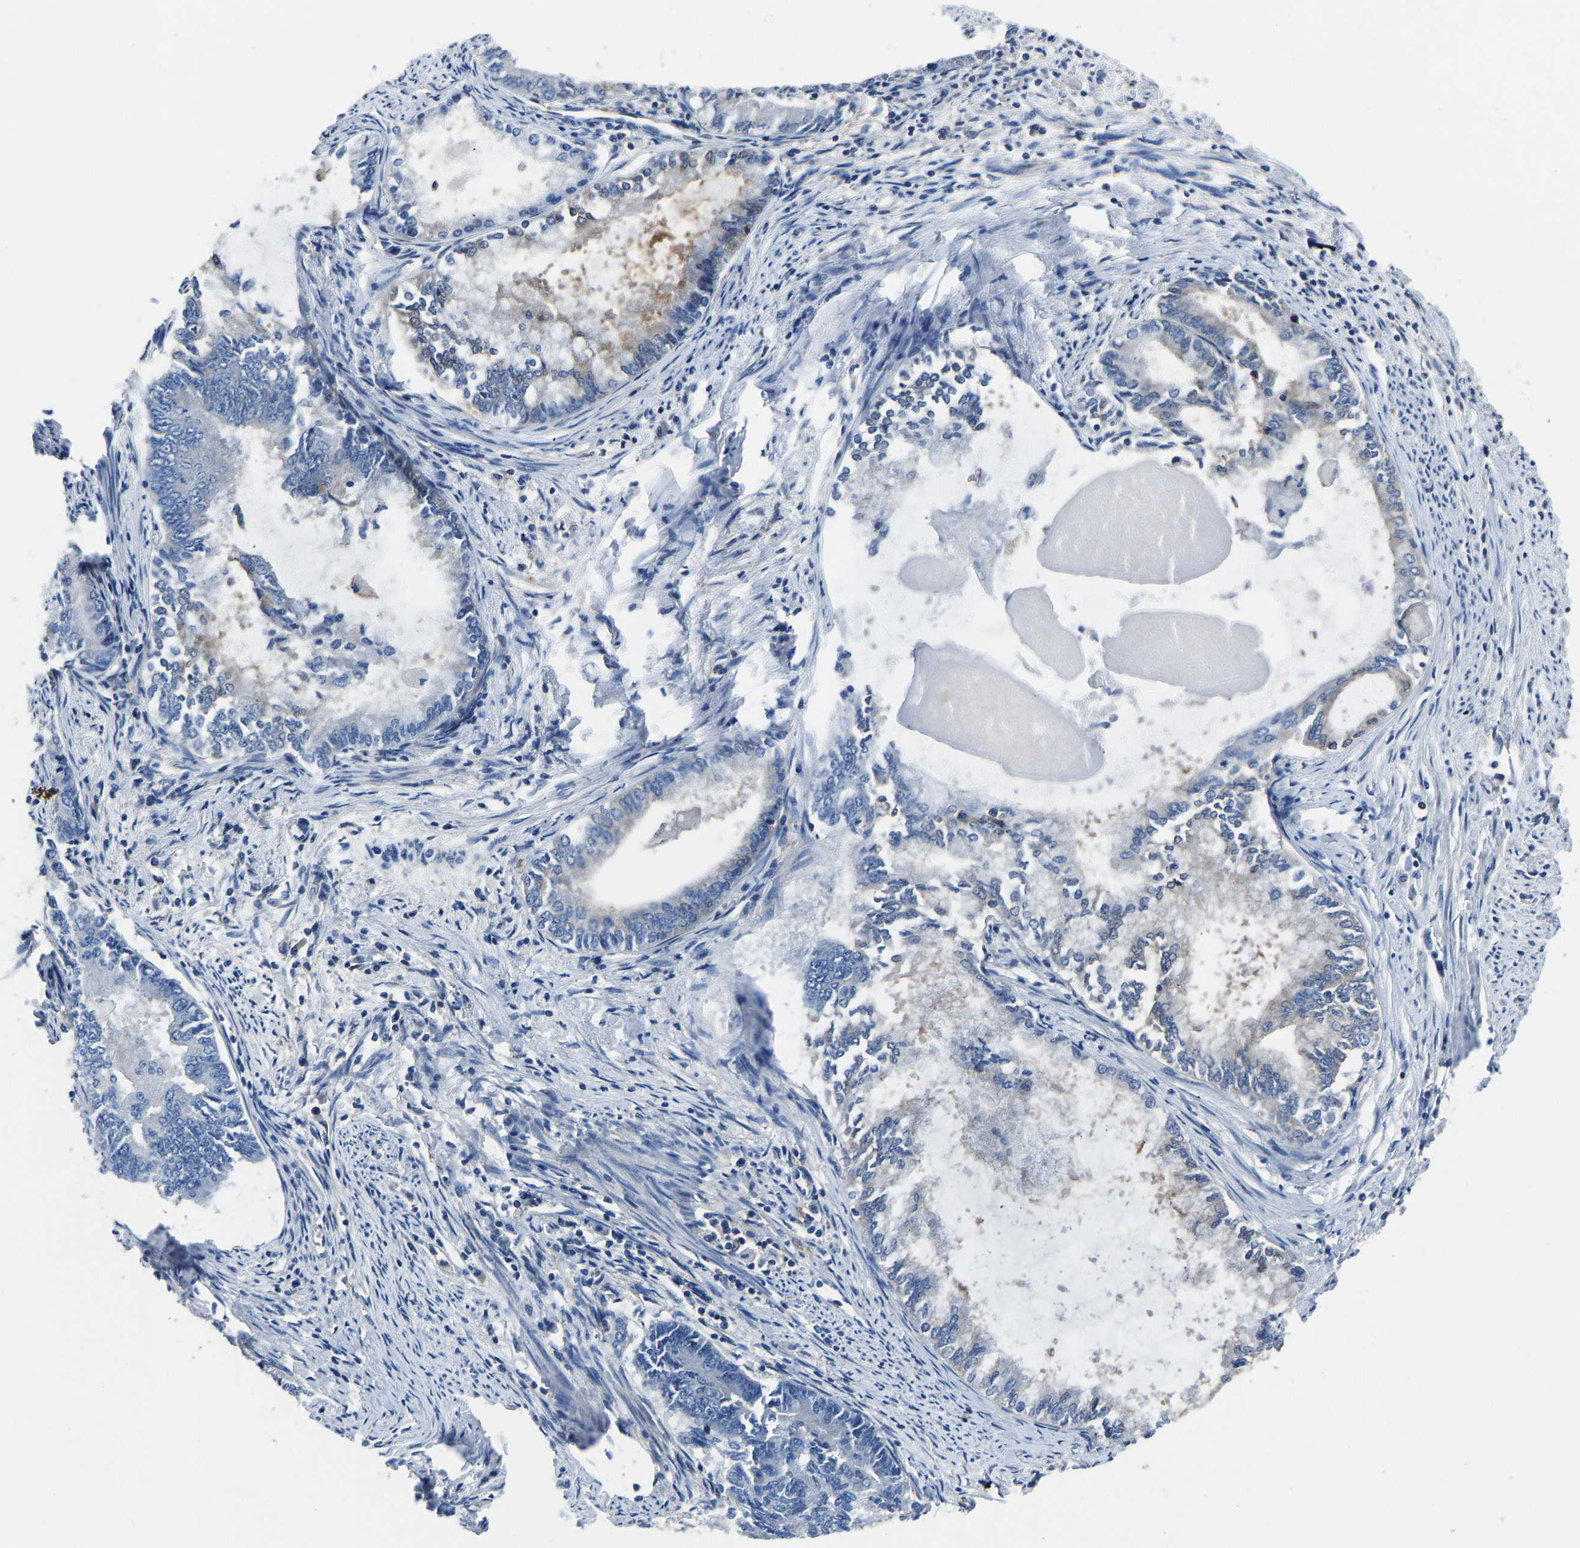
{"staining": {"intensity": "negative", "quantity": "none", "location": "none"}, "tissue": "endometrial cancer", "cell_type": "Tumor cells", "image_type": "cancer", "snomed": [{"axis": "morphology", "description": "Adenocarcinoma, NOS"}, {"axis": "topography", "description": "Endometrium"}], "caption": "IHC of adenocarcinoma (endometrial) exhibits no staining in tumor cells.", "gene": "PRKAR1A", "patient": {"sex": "female", "age": 86}}